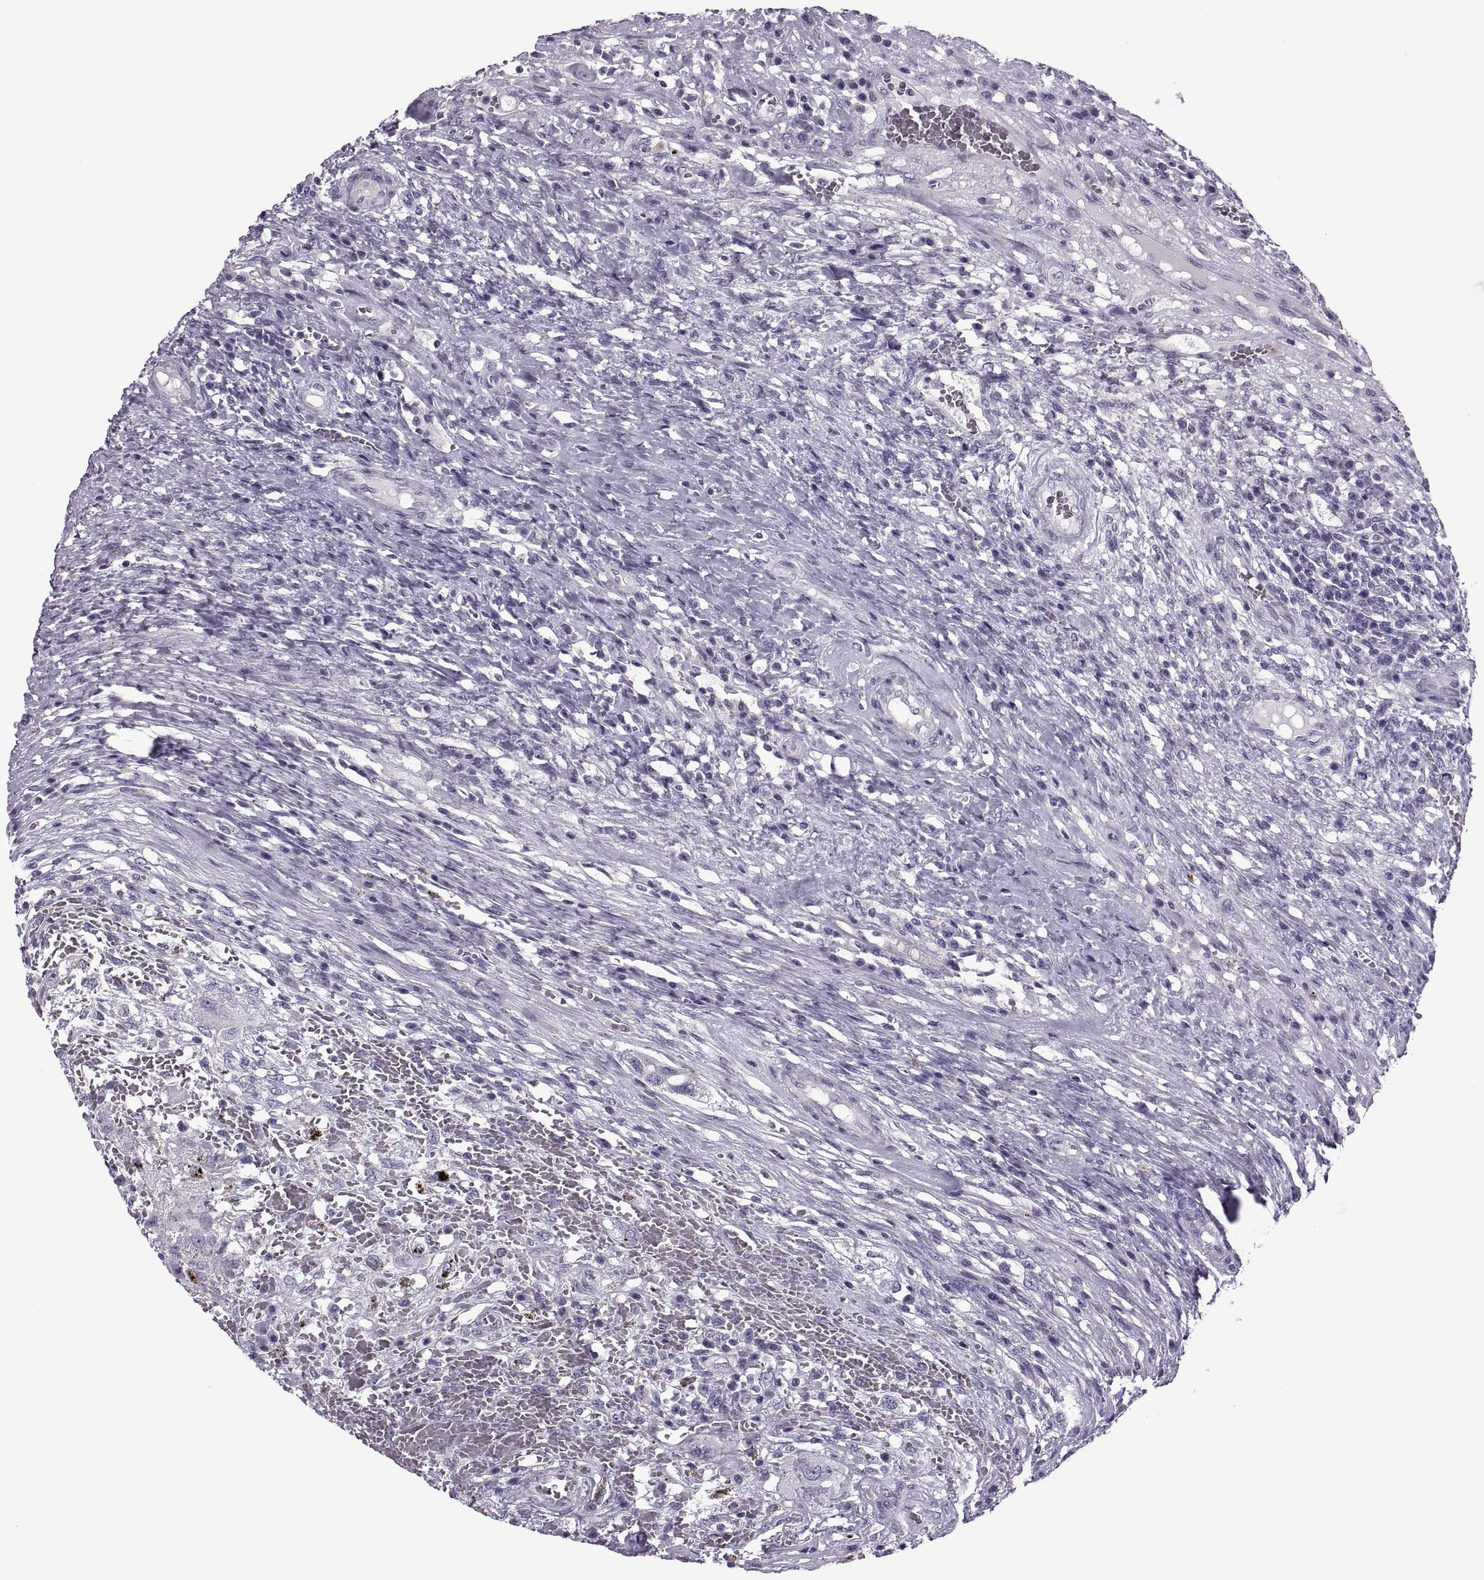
{"staining": {"intensity": "negative", "quantity": "none", "location": "none"}, "tissue": "testis cancer", "cell_type": "Tumor cells", "image_type": "cancer", "snomed": [{"axis": "morphology", "description": "Carcinoma, Embryonal, NOS"}, {"axis": "topography", "description": "Testis"}], "caption": "Tumor cells show no significant protein staining in testis embryonal carcinoma. (DAB IHC, high magnification).", "gene": "SYNGR4", "patient": {"sex": "male", "age": 26}}